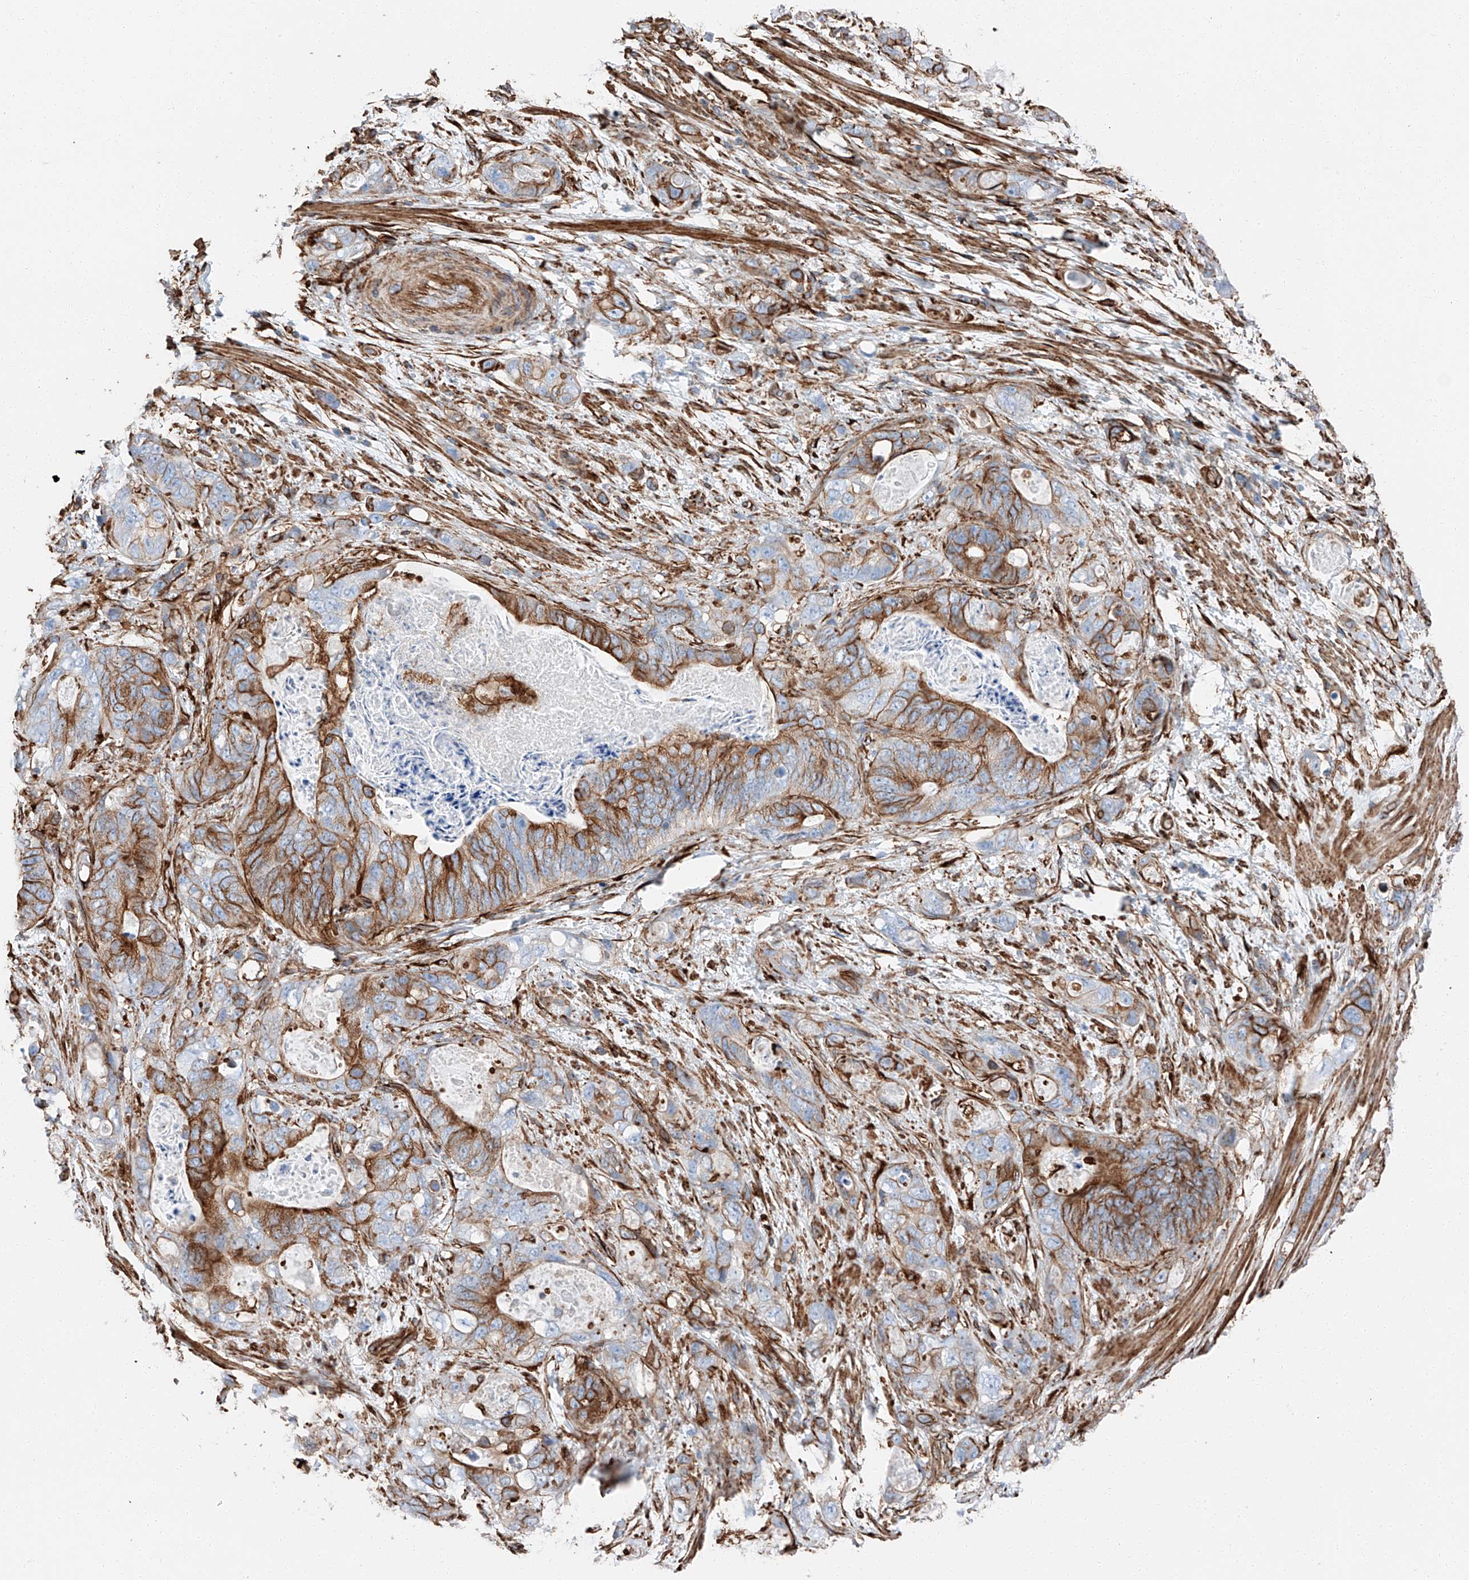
{"staining": {"intensity": "moderate", "quantity": ">75%", "location": "cytoplasmic/membranous"}, "tissue": "stomach cancer", "cell_type": "Tumor cells", "image_type": "cancer", "snomed": [{"axis": "morphology", "description": "Normal tissue, NOS"}, {"axis": "morphology", "description": "Adenocarcinoma, NOS"}, {"axis": "topography", "description": "Stomach"}], "caption": "There is medium levels of moderate cytoplasmic/membranous expression in tumor cells of stomach cancer, as demonstrated by immunohistochemical staining (brown color).", "gene": "ZNF804A", "patient": {"sex": "female", "age": 89}}